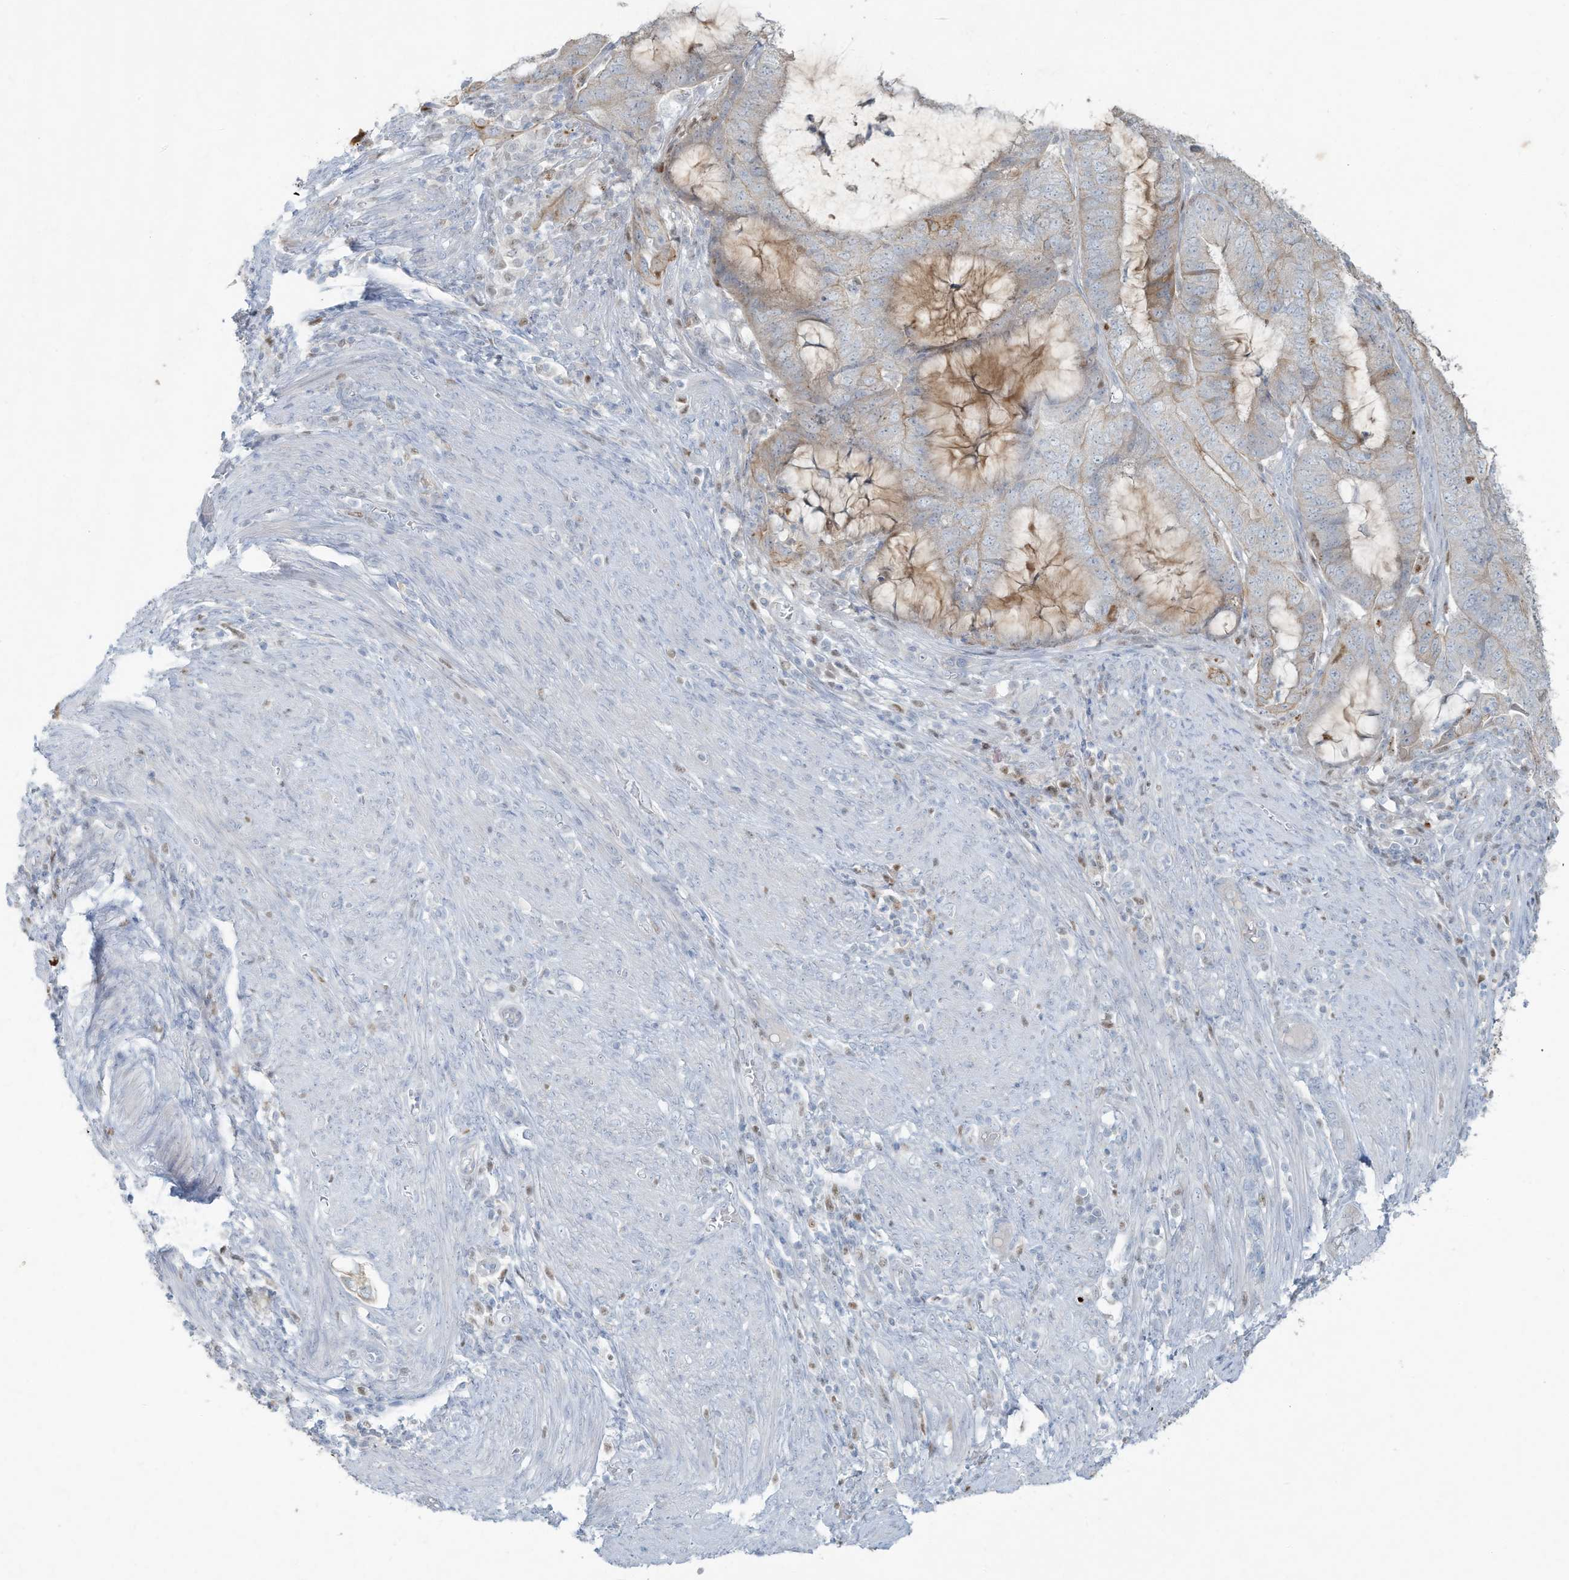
{"staining": {"intensity": "weak", "quantity": "<25%", "location": "cytoplasmic/membranous"}, "tissue": "endometrial cancer", "cell_type": "Tumor cells", "image_type": "cancer", "snomed": [{"axis": "morphology", "description": "Adenocarcinoma, NOS"}, {"axis": "topography", "description": "Endometrium"}], "caption": "A histopathology image of human endometrial cancer is negative for staining in tumor cells. (Brightfield microscopy of DAB (3,3'-diaminobenzidine) immunohistochemistry at high magnification).", "gene": "TUBE1", "patient": {"sex": "female", "age": 51}}